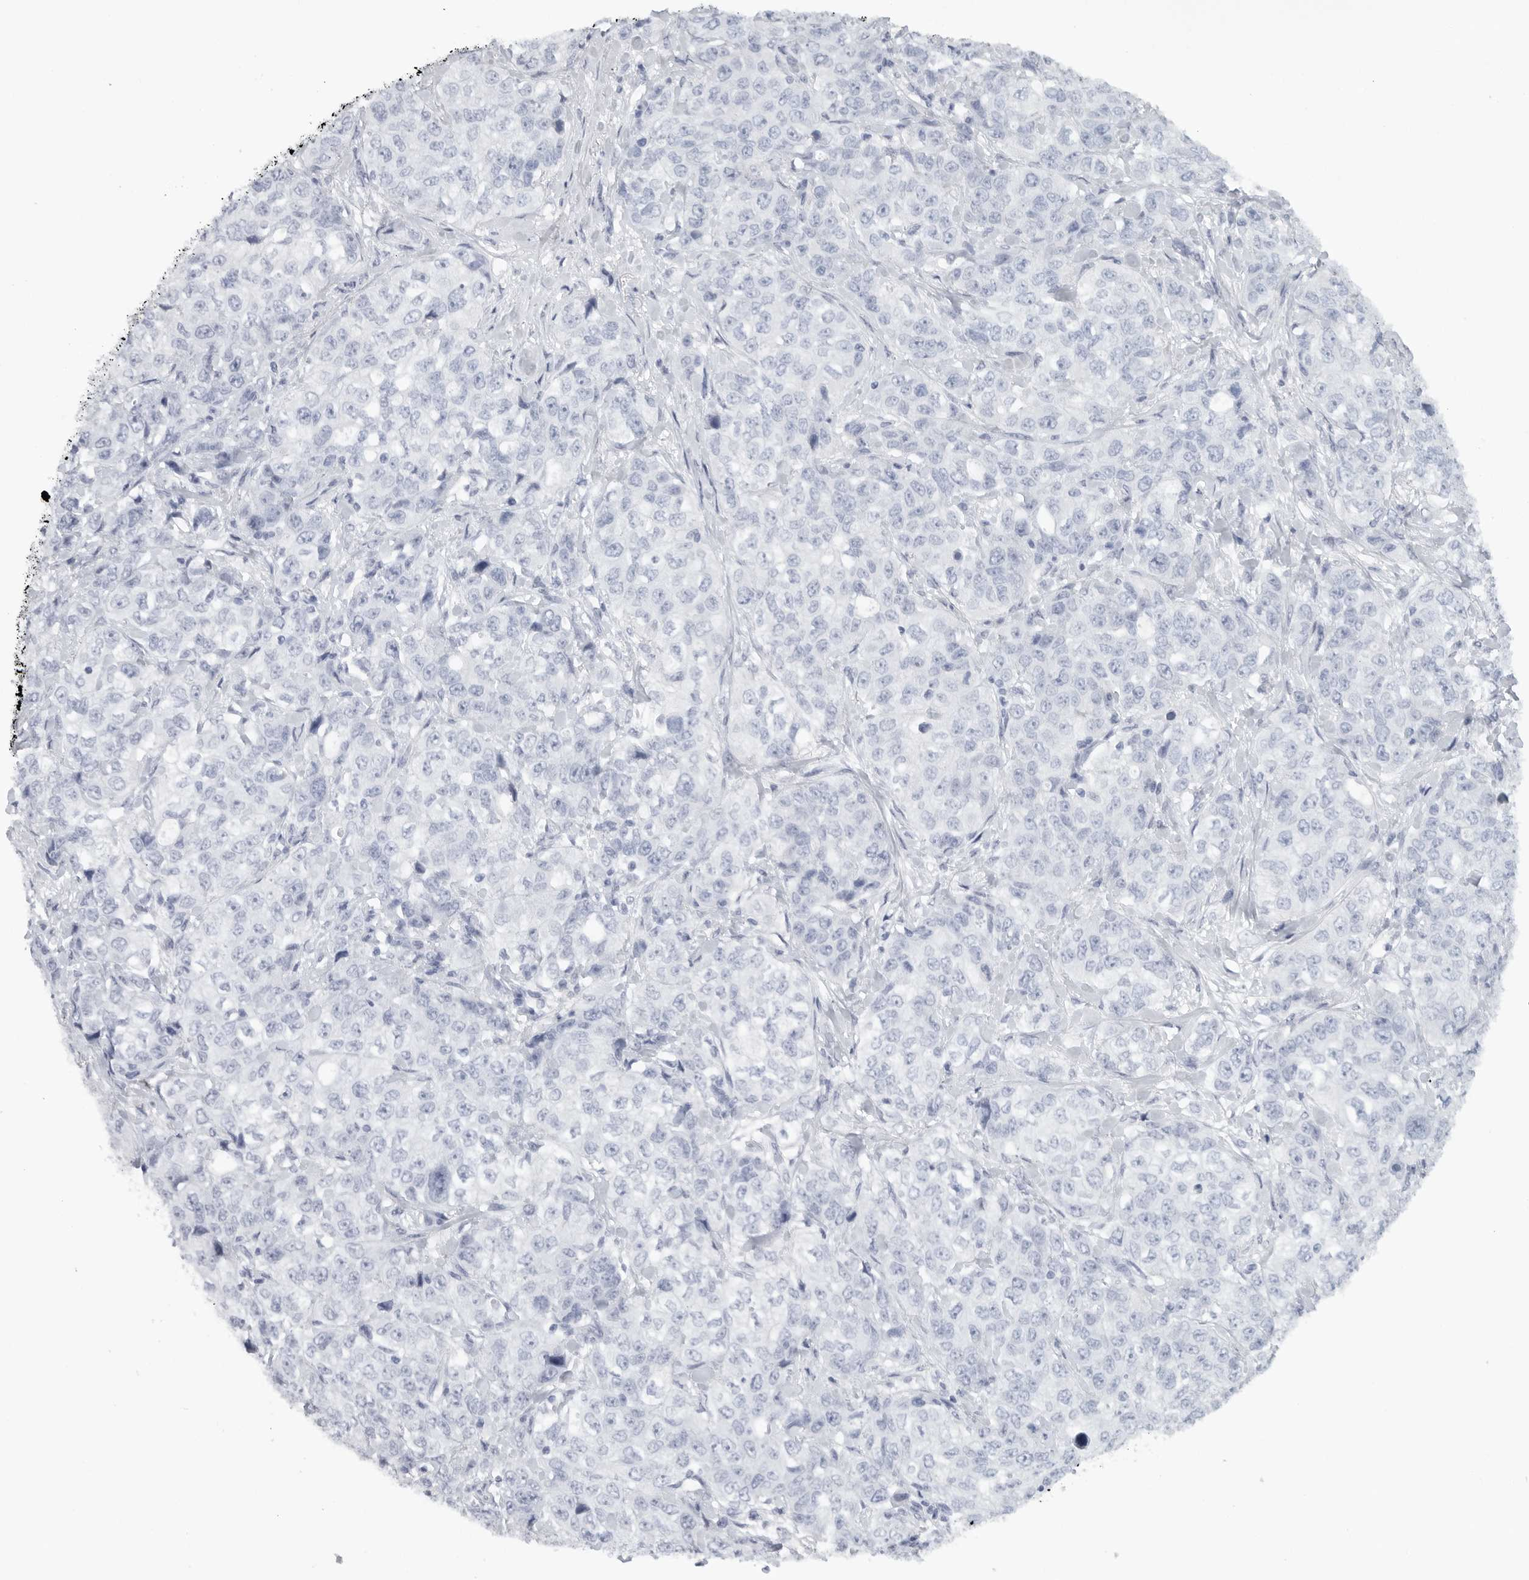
{"staining": {"intensity": "negative", "quantity": "none", "location": "none"}, "tissue": "stomach cancer", "cell_type": "Tumor cells", "image_type": "cancer", "snomed": [{"axis": "morphology", "description": "Adenocarcinoma, NOS"}, {"axis": "topography", "description": "Stomach"}], "caption": "Immunohistochemical staining of stomach adenocarcinoma shows no significant staining in tumor cells. (DAB (3,3'-diaminobenzidine) IHC with hematoxylin counter stain).", "gene": "TNR", "patient": {"sex": "male", "age": 48}}